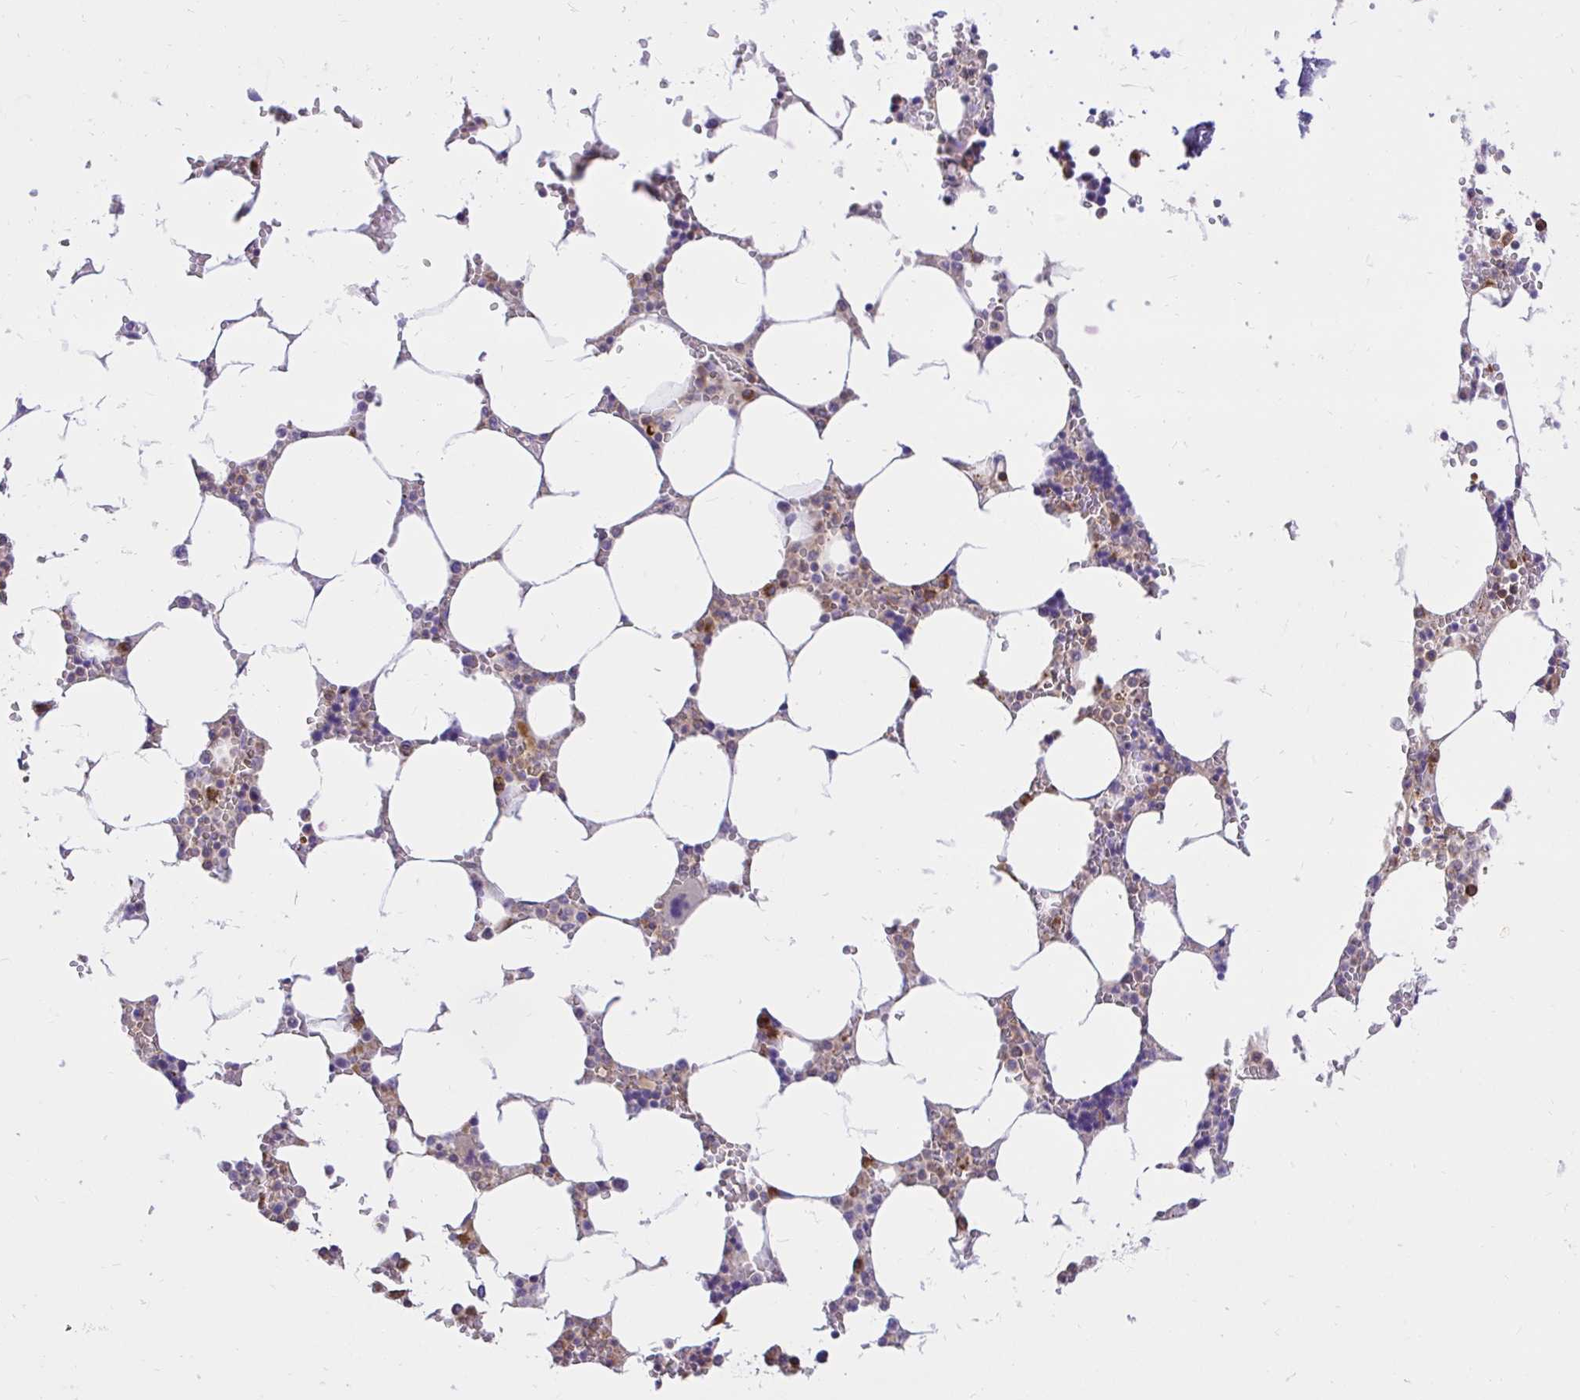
{"staining": {"intensity": "moderate", "quantity": "<25%", "location": "cytoplasmic/membranous"}, "tissue": "bone marrow", "cell_type": "Hematopoietic cells", "image_type": "normal", "snomed": [{"axis": "morphology", "description": "Normal tissue, NOS"}, {"axis": "topography", "description": "Bone marrow"}], "caption": "DAB immunohistochemical staining of benign bone marrow exhibits moderate cytoplasmic/membranous protein staining in about <25% of hematopoietic cells. (Brightfield microscopy of DAB IHC at high magnification).", "gene": "ABCB10", "patient": {"sex": "male", "age": 64}}